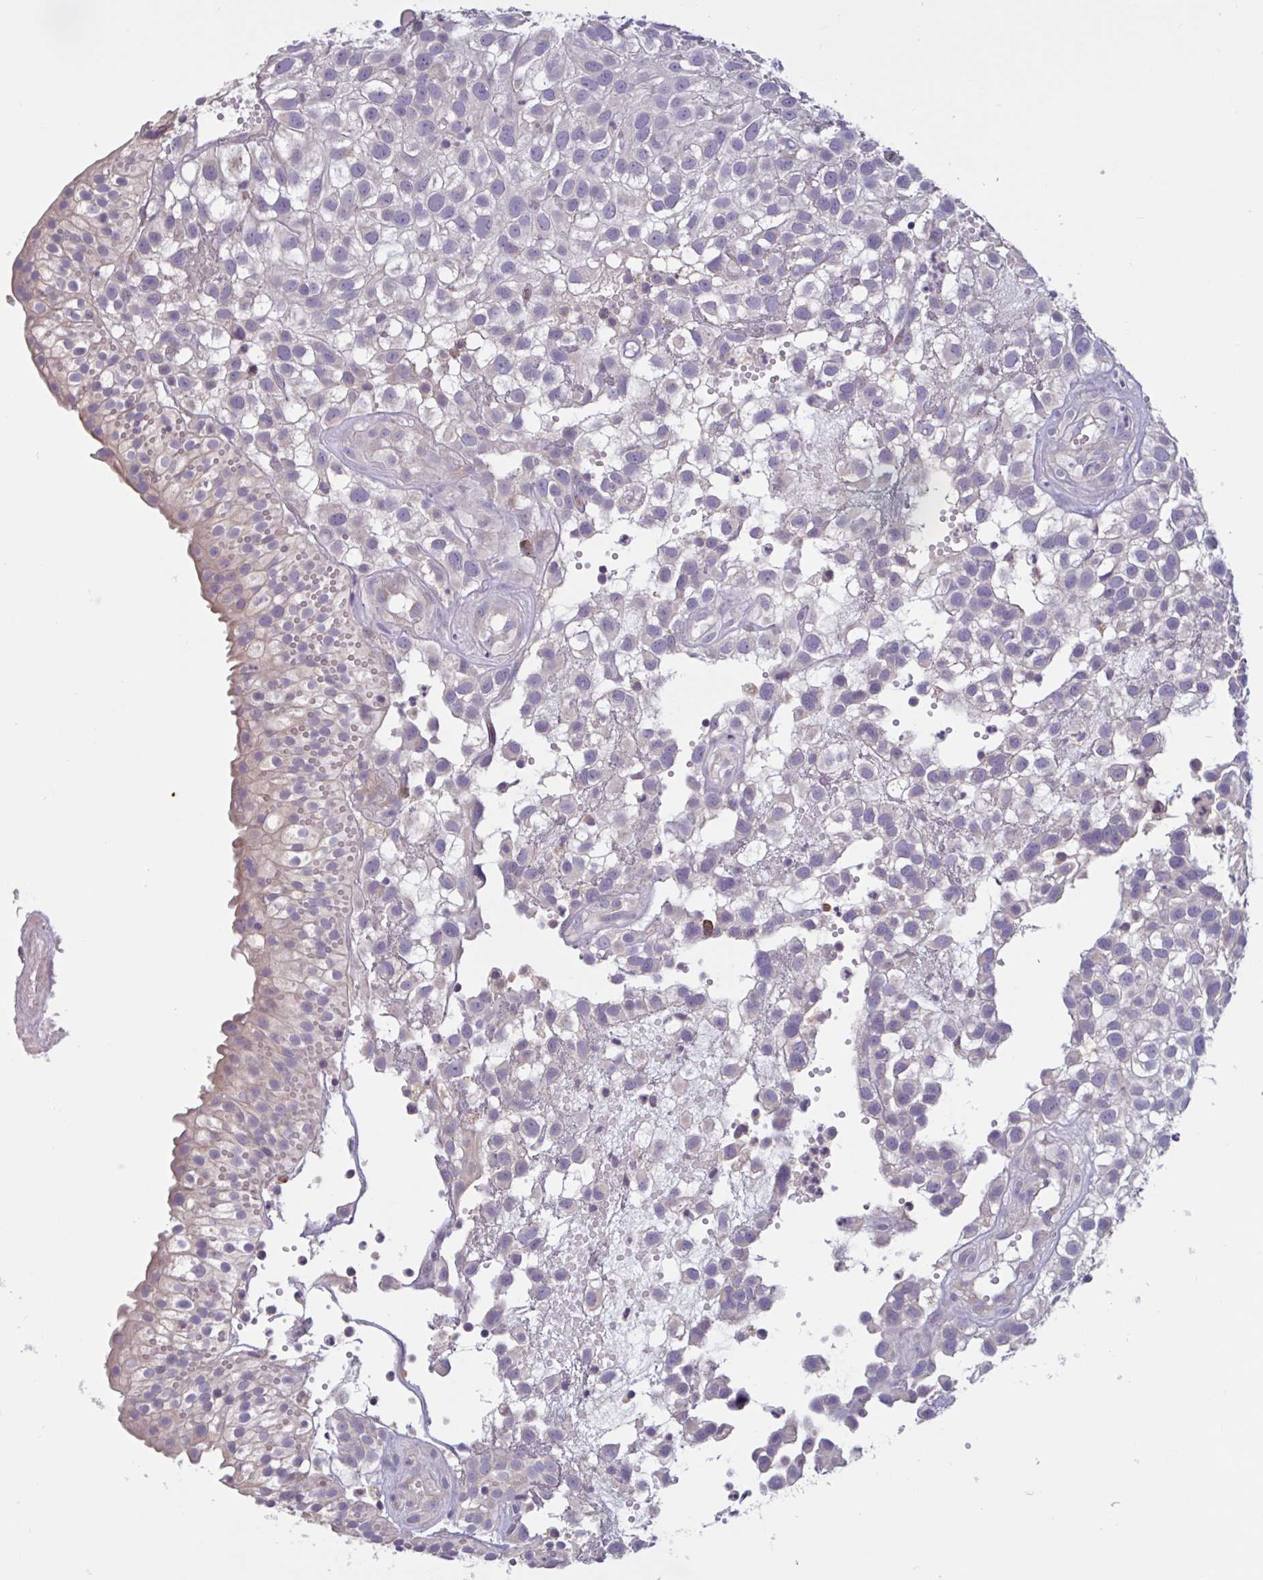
{"staining": {"intensity": "negative", "quantity": "none", "location": "none"}, "tissue": "urothelial cancer", "cell_type": "Tumor cells", "image_type": "cancer", "snomed": [{"axis": "morphology", "description": "Urothelial carcinoma, High grade"}, {"axis": "topography", "description": "Urinary bladder"}], "caption": "Urothelial cancer was stained to show a protein in brown. There is no significant staining in tumor cells.", "gene": "CD1E", "patient": {"sex": "male", "age": 56}}